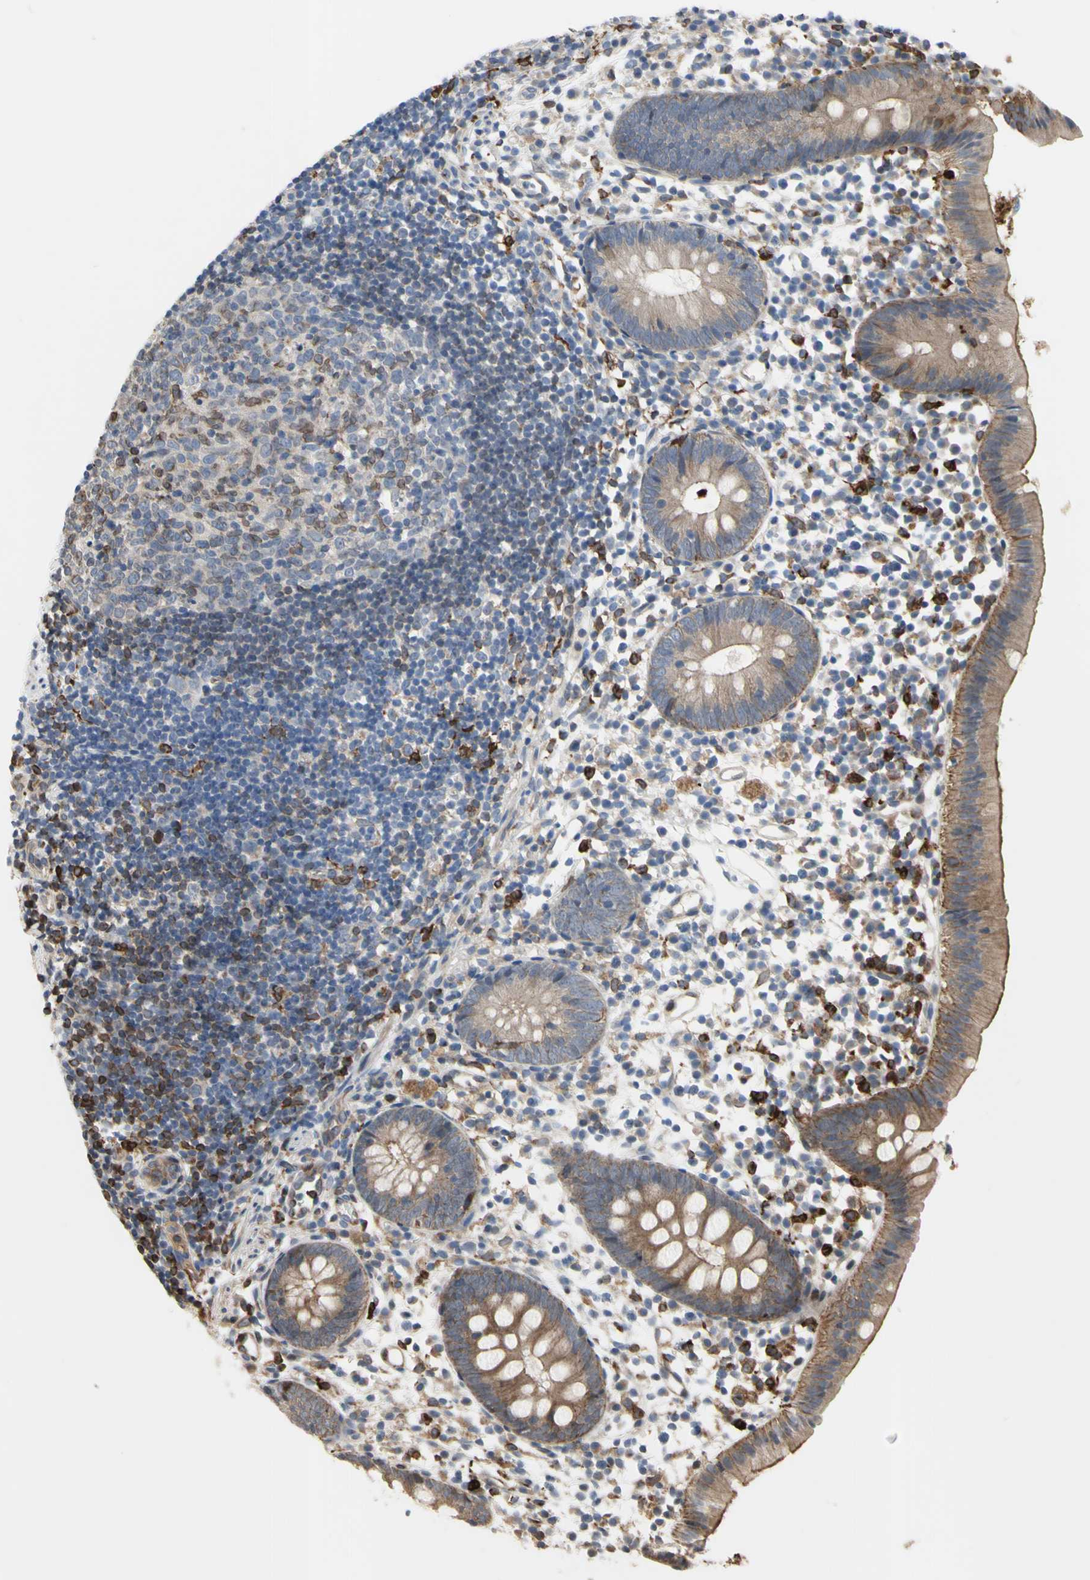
{"staining": {"intensity": "weak", "quantity": ">75%", "location": "cytoplasmic/membranous"}, "tissue": "appendix", "cell_type": "Glandular cells", "image_type": "normal", "snomed": [{"axis": "morphology", "description": "Normal tissue, NOS"}, {"axis": "topography", "description": "Appendix"}], "caption": "Glandular cells reveal low levels of weak cytoplasmic/membranous staining in approximately >75% of cells in benign human appendix.", "gene": "PLXNA2", "patient": {"sex": "female", "age": 20}}